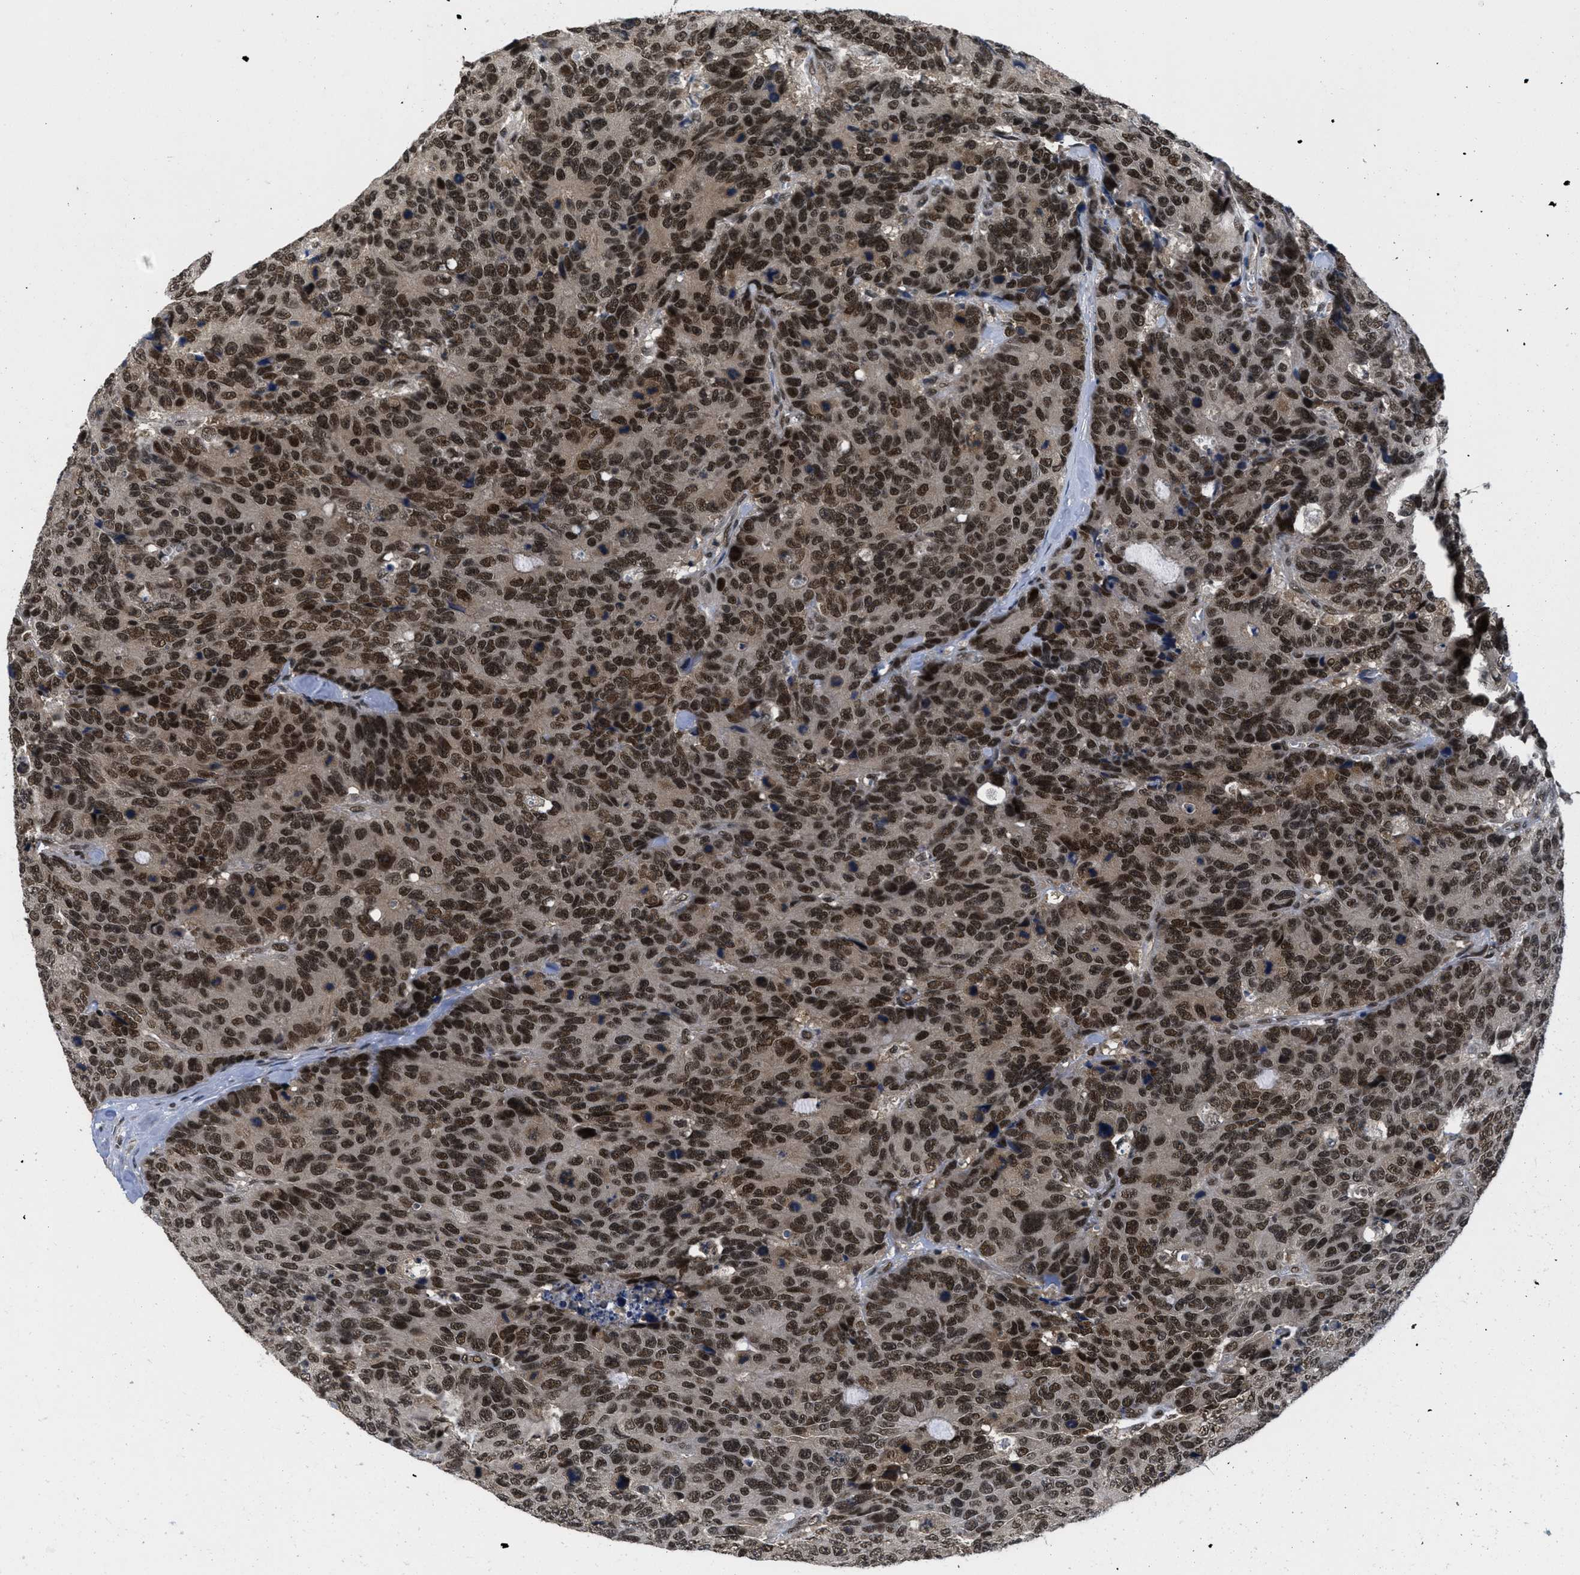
{"staining": {"intensity": "strong", "quantity": ">75%", "location": "cytoplasmic/membranous,nuclear"}, "tissue": "colorectal cancer", "cell_type": "Tumor cells", "image_type": "cancer", "snomed": [{"axis": "morphology", "description": "Adenocarcinoma, NOS"}, {"axis": "topography", "description": "Colon"}], "caption": "Colorectal cancer stained for a protein (brown) reveals strong cytoplasmic/membranous and nuclear positive positivity in about >75% of tumor cells.", "gene": "CUL4B", "patient": {"sex": "female", "age": 86}}